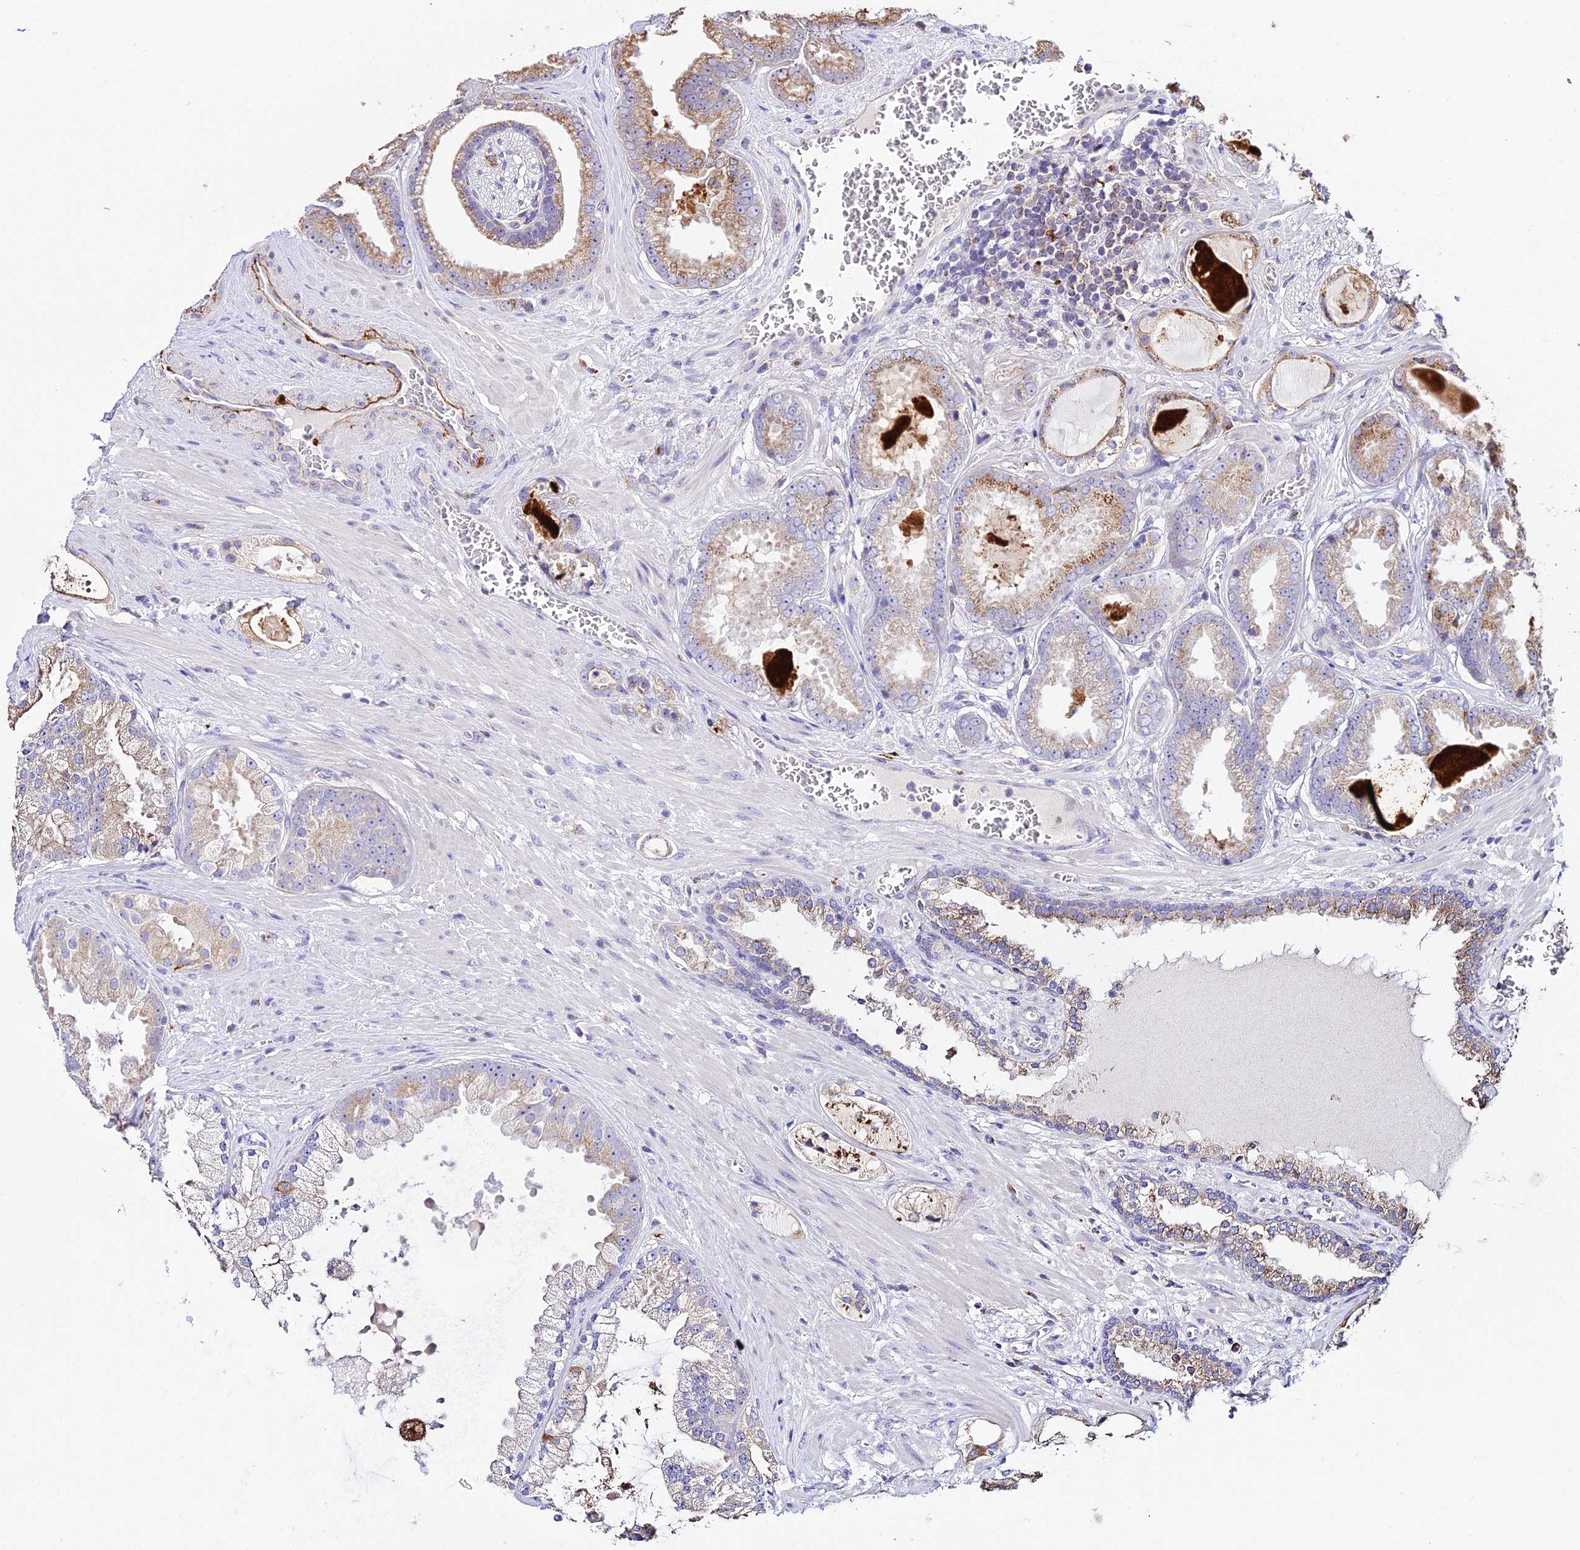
{"staining": {"intensity": "moderate", "quantity": "25%-75%", "location": "cytoplasmic/membranous"}, "tissue": "prostate cancer", "cell_type": "Tumor cells", "image_type": "cancer", "snomed": [{"axis": "morphology", "description": "Adenocarcinoma, Low grade"}, {"axis": "topography", "description": "Prostate"}], "caption": "A high-resolution micrograph shows immunohistochemistry (IHC) staining of prostate cancer (low-grade adenocarcinoma), which shows moderate cytoplasmic/membranous positivity in approximately 25%-75% of tumor cells.", "gene": "PEX19", "patient": {"sex": "male", "age": 57}}